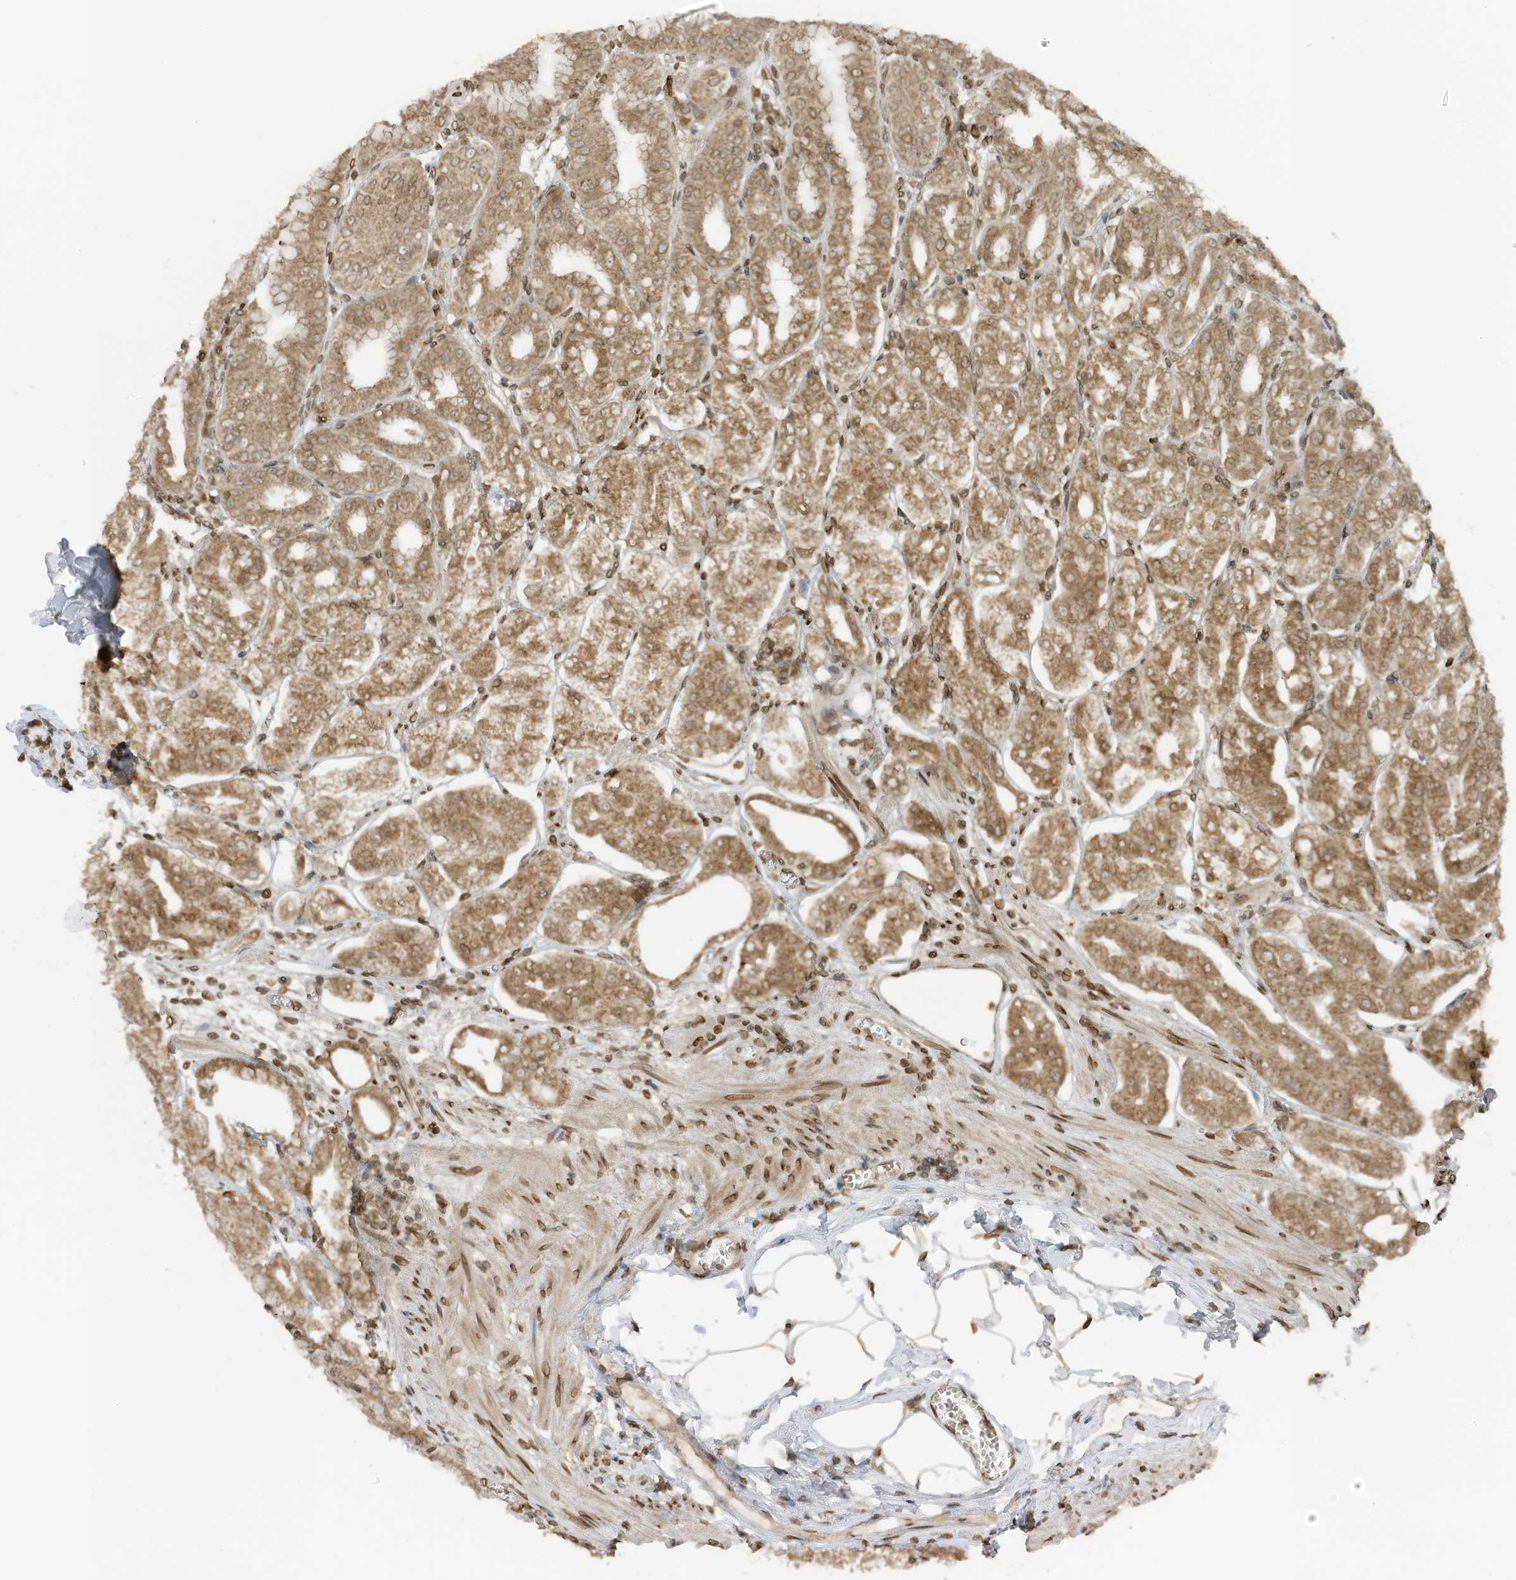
{"staining": {"intensity": "moderate", "quantity": ">75%", "location": "cytoplasmic/membranous,nuclear"}, "tissue": "stomach", "cell_type": "Glandular cells", "image_type": "normal", "snomed": [{"axis": "morphology", "description": "Normal tissue, NOS"}, {"axis": "topography", "description": "Stomach, lower"}], "caption": "High-magnification brightfield microscopy of benign stomach stained with DAB (3,3'-diaminobenzidine) (brown) and counterstained with hematoxylin (blue). glandular cells exhibit moderate cytoplasmic/membranous,nuclear expression is identified in approximately>75% of cells.", "gene": "RABL3", "patient": {"sex": "male", "age": 71}}